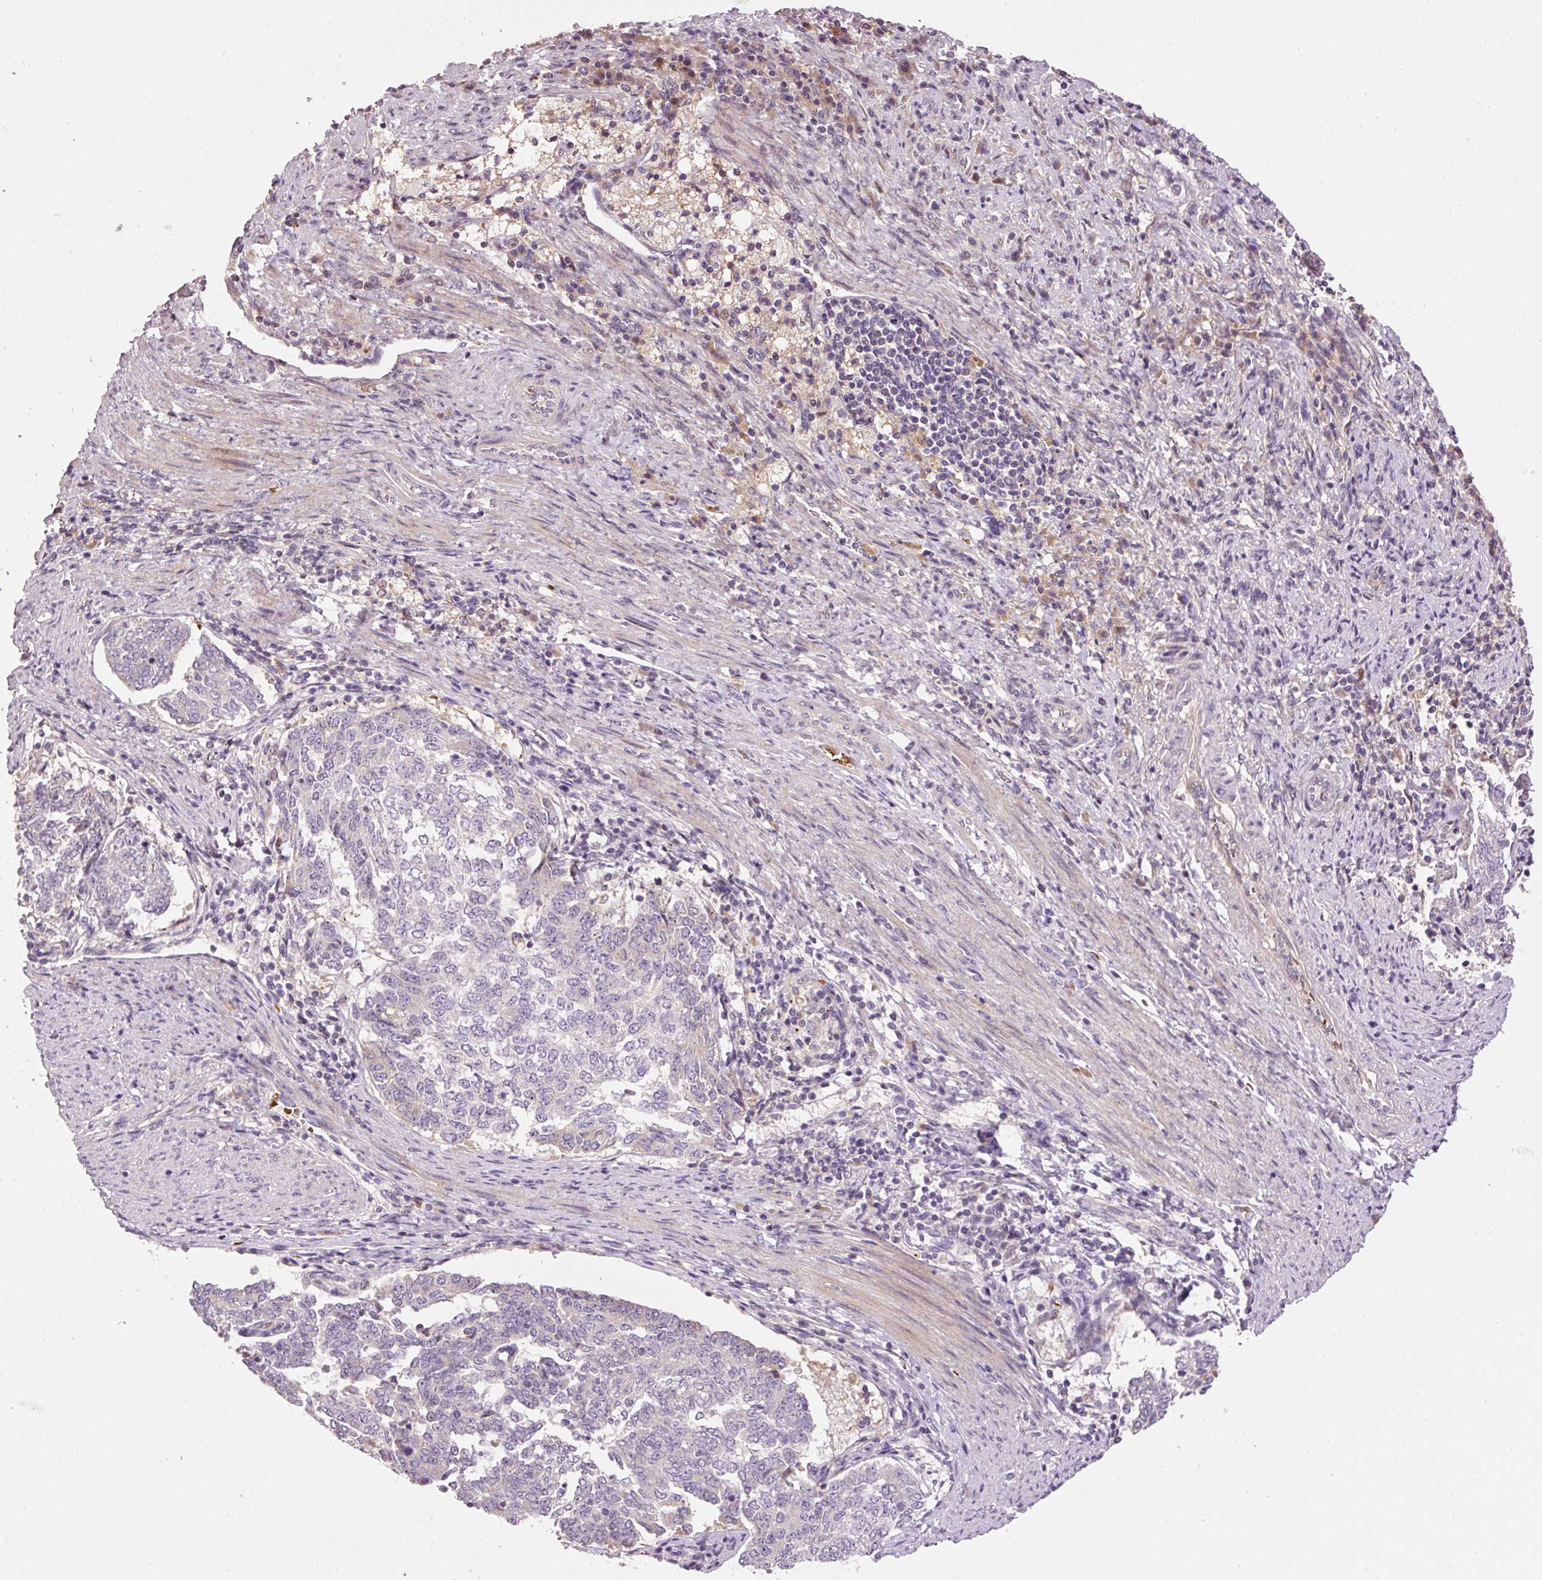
{"staining": {"intensity": "negative", "quantity": "none", "location": "none"}, "tissue": "endometrial cancer", "cell_type": "Tumor cells", "image_type": "cancer", "snomed": [{"axis": "morphology", "description": "Adenocarcinoma, NOS"}, {"axis": "topography", "description": "Endometrium"}], "caption": "Immunohistochemistry (IHC) of human adenocarcinoma (endometrial) exhibits no staining in tumor cells.", "gene": "CMTM8", "patient": {"sex": "female", "age": 80}}